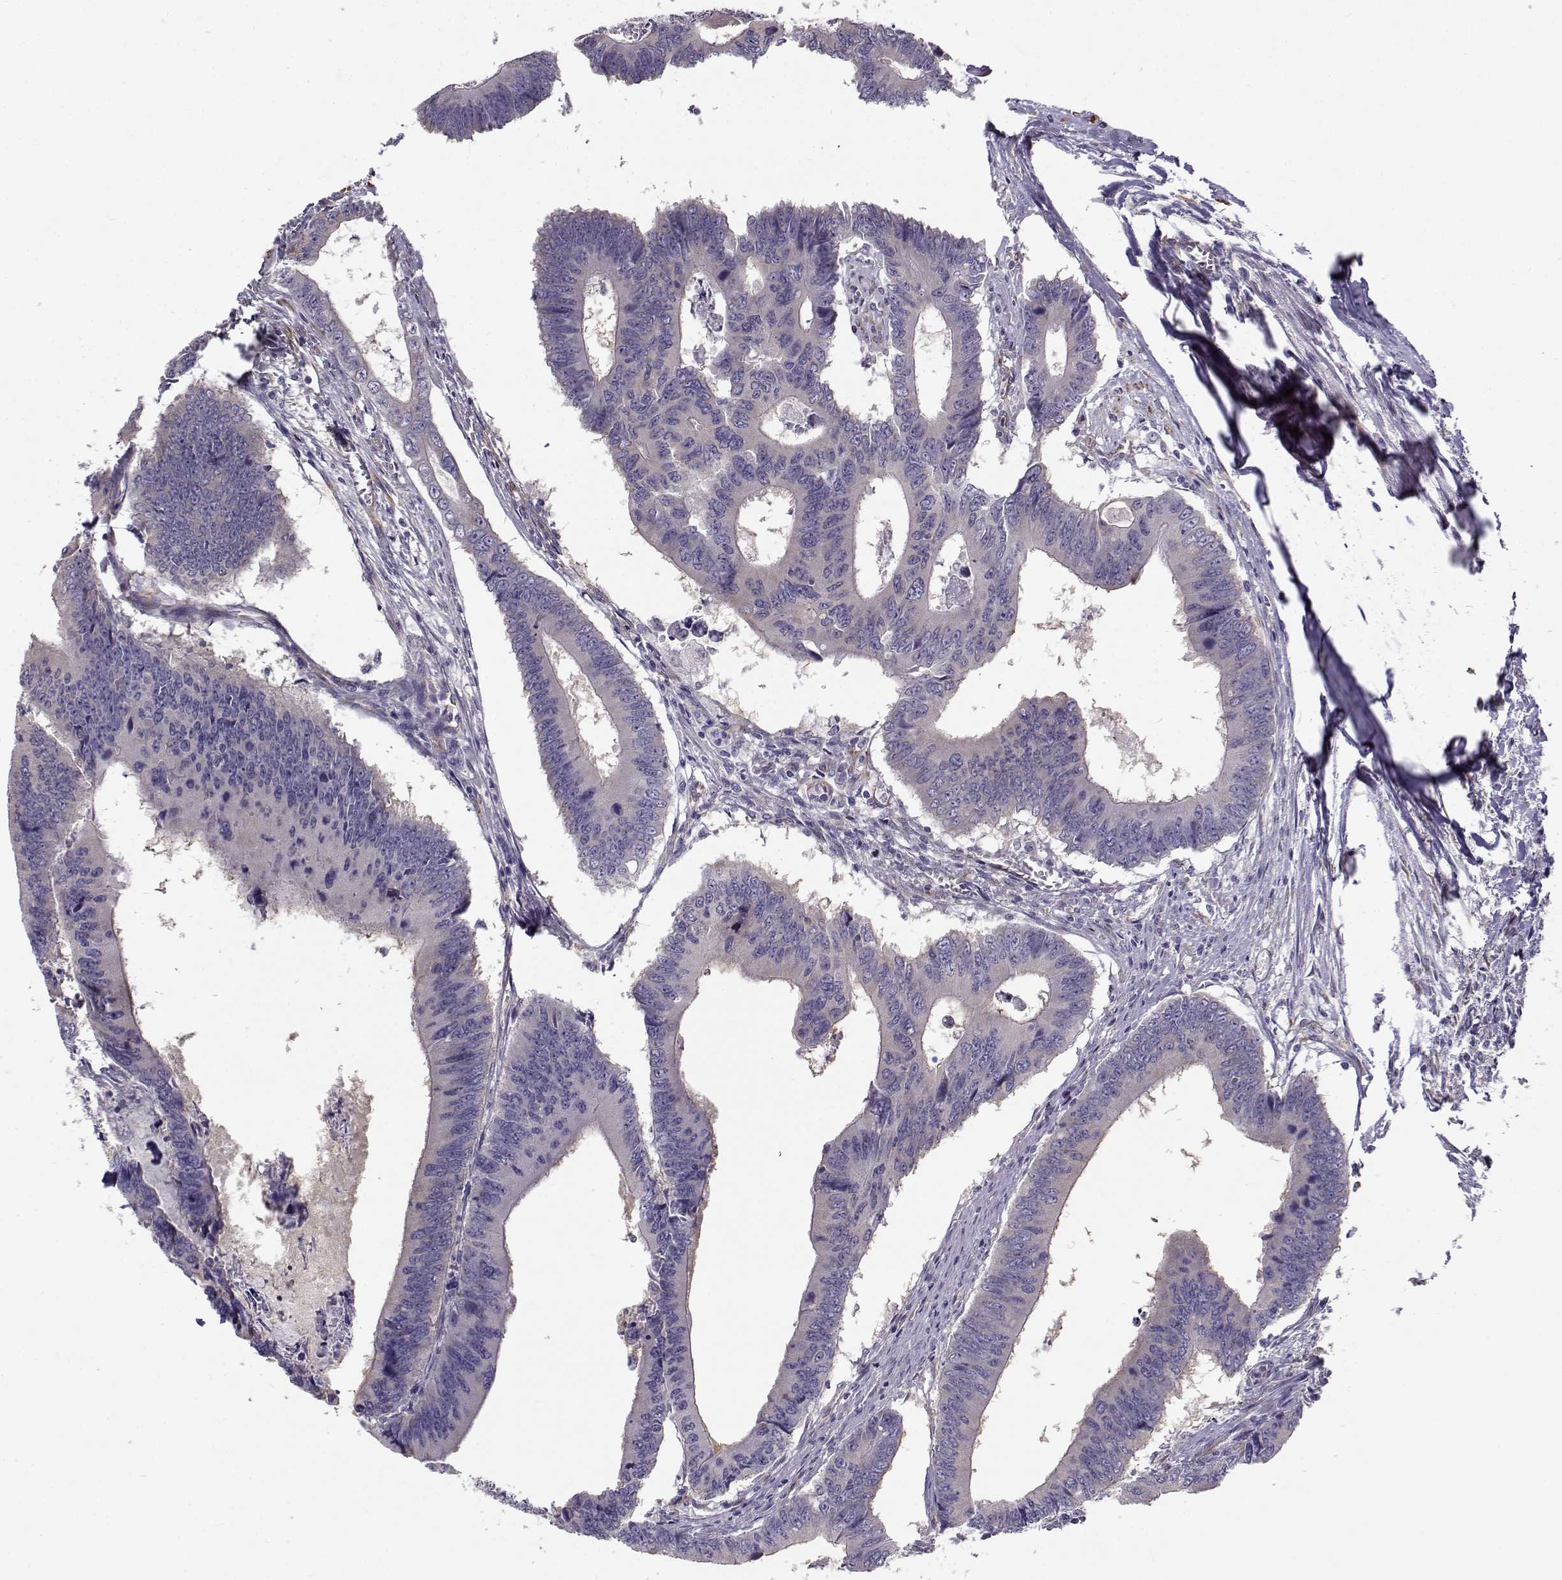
{"staining": {"intensity": "negative", "quantity": "none", "location": "none"}, "tissue": "colorectal cancer", "cell_type": "Tumor cells", "image_type": "cancer", "snomed": [{"axis": "morphology", "description": "Adenocarcinoma, NOS"}, {"axis": "topography", "description": "Colon"}], "caption": "High power microscopy histopathology image of an immunohistochemistry (IHC) micrograph of colorectal adenocarcinoma, revealing no significant staining in tumor cells.", "gene": "BEND6", "patient": {"sex": "male", "age": 53}}